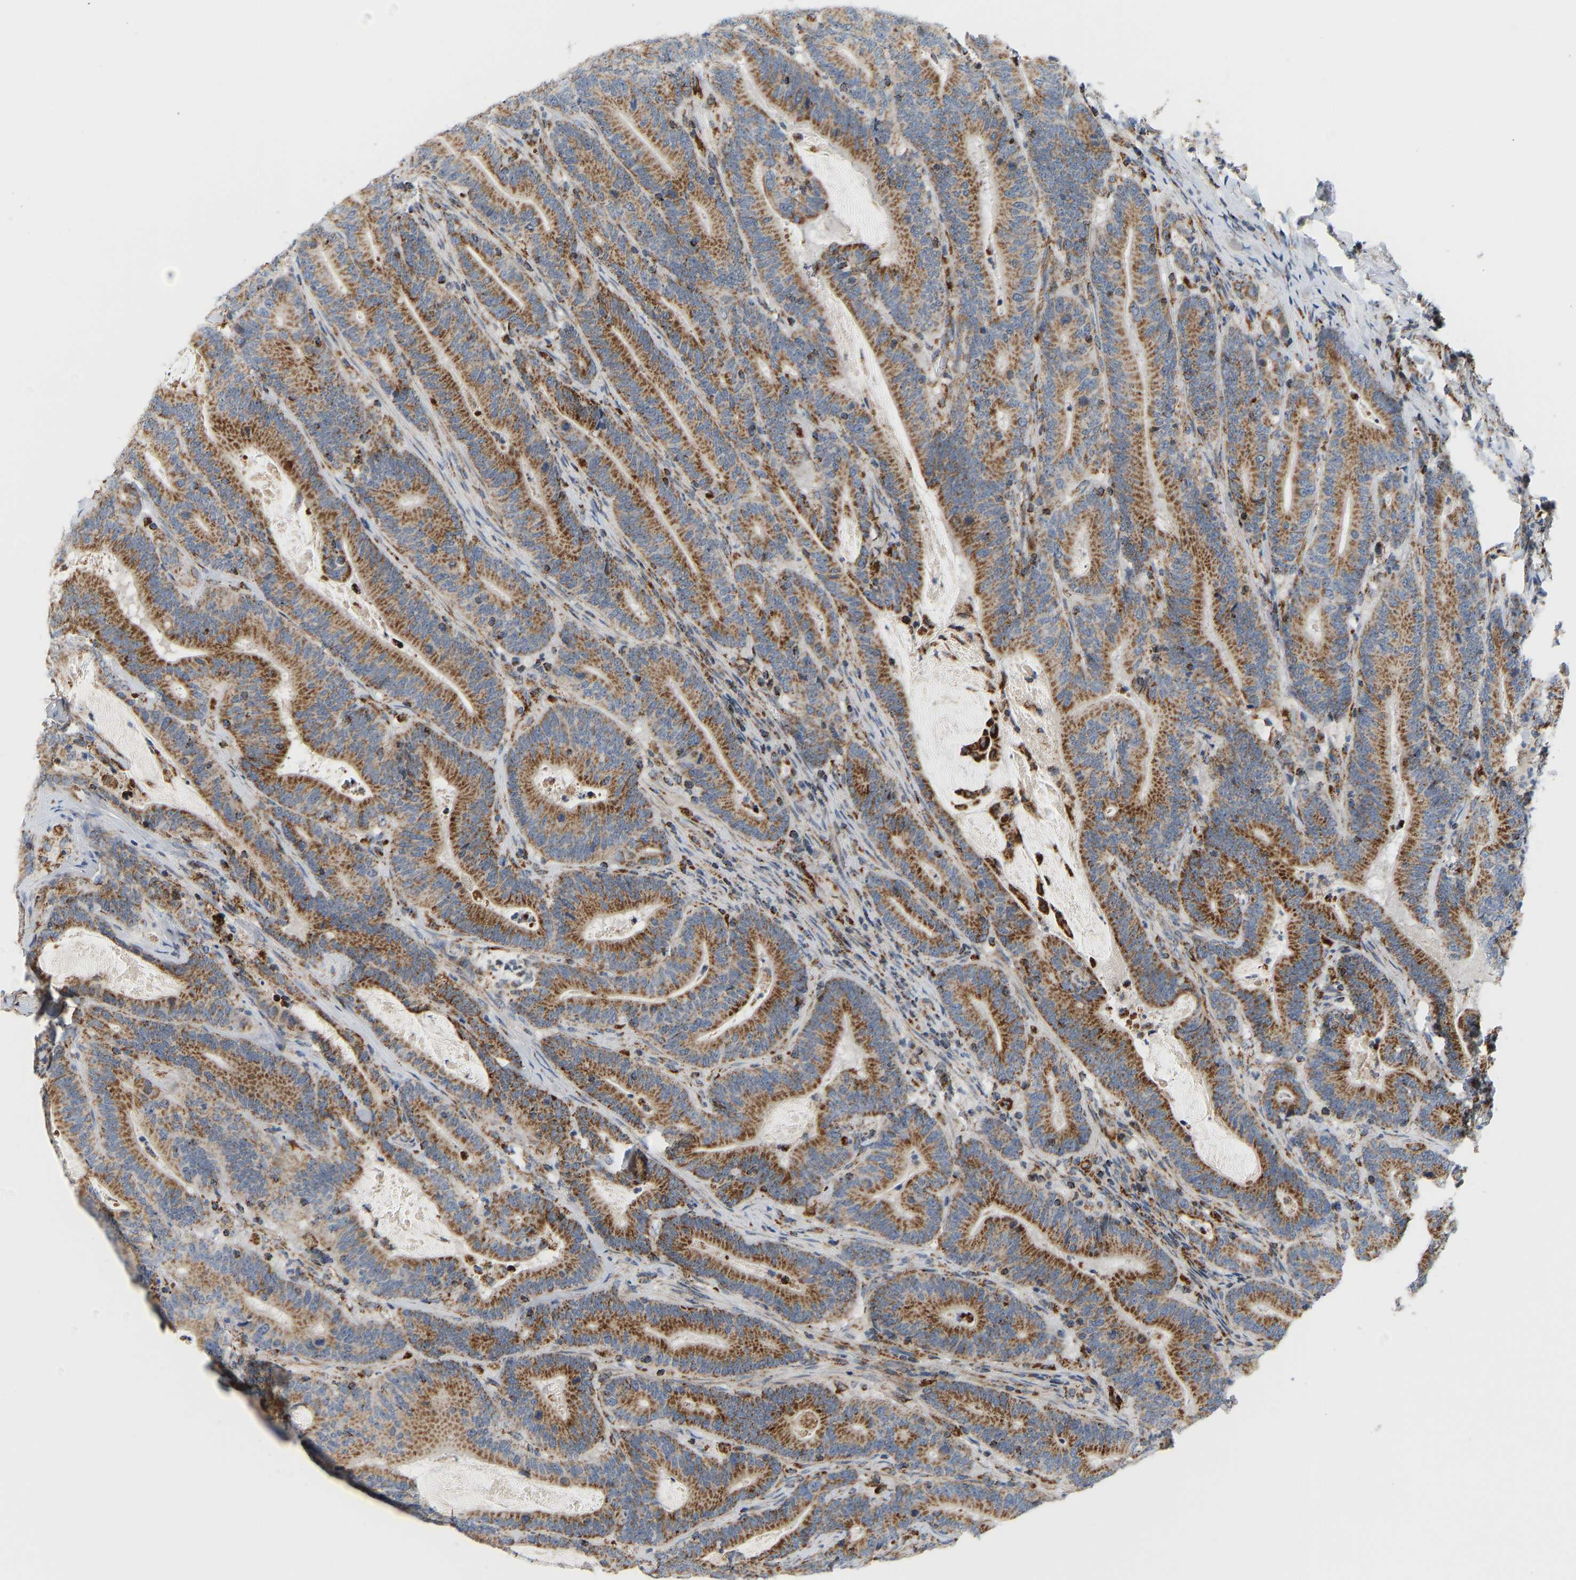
{"staining": {"intensity": "moderate", "quantity": ">75%", "location": "cytoplasmic/membranous"}, "tissue": "colorectal cancer", "cell_type": "Tumor cells", "image_type": "cancer", "snomed": [{"axis": "morphology", "description": "Adenocarcinoma, NOS"}, {"axis": "topography", "description": "Colon"}], "caption": "The immunohistochemical stain highlights moderate cytoplasmic/membranous staining in tumor cells of adenocarcinoma (colorectal) tissue. Using DAB (3,3'-diaminobenzidine) (brown) and hematoxylin (blue) stains, captured at high magnification using brightfield microscopy.", "gene": "GPSM2", "patient": {"sex": "female", "age": 66}}